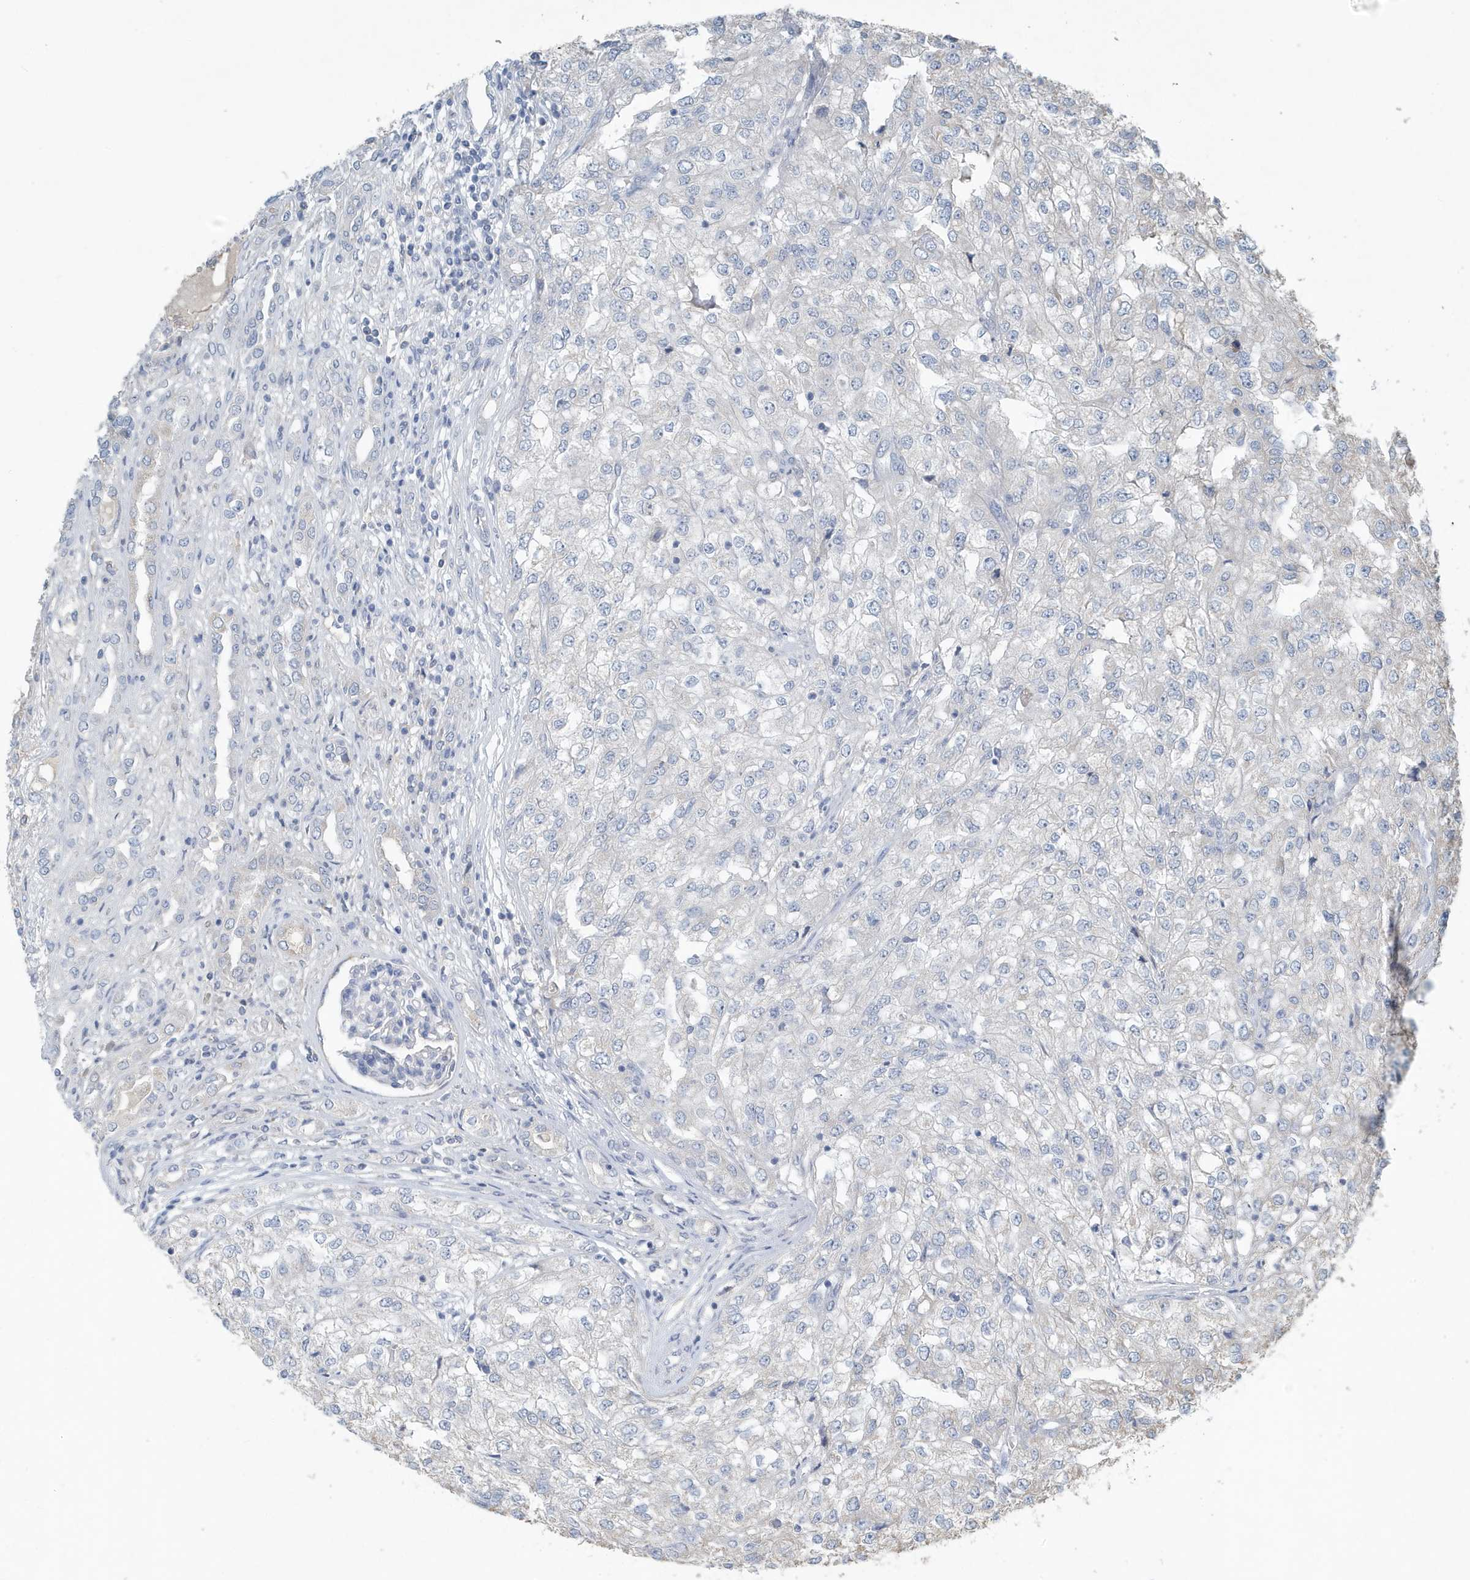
{"staining": {"intensity": "negative", "quantity": "none", "location": "none"}, "tissue": "renal cancer", "cell_type": "Tumor cells", "image_type": "cancer", "snomed": [{"axis": "morphology", "description": "Adenocarcinoma, NOS"}, {"axis": "topography", "description": "Kidney"}], "caption": "This is an IHC histopathology image of renal cancer (adenocarcinoma). There is no expression in tumor cells.", "gene": "UGT2B4", "patient": {"sex": "female", "age": 54}}